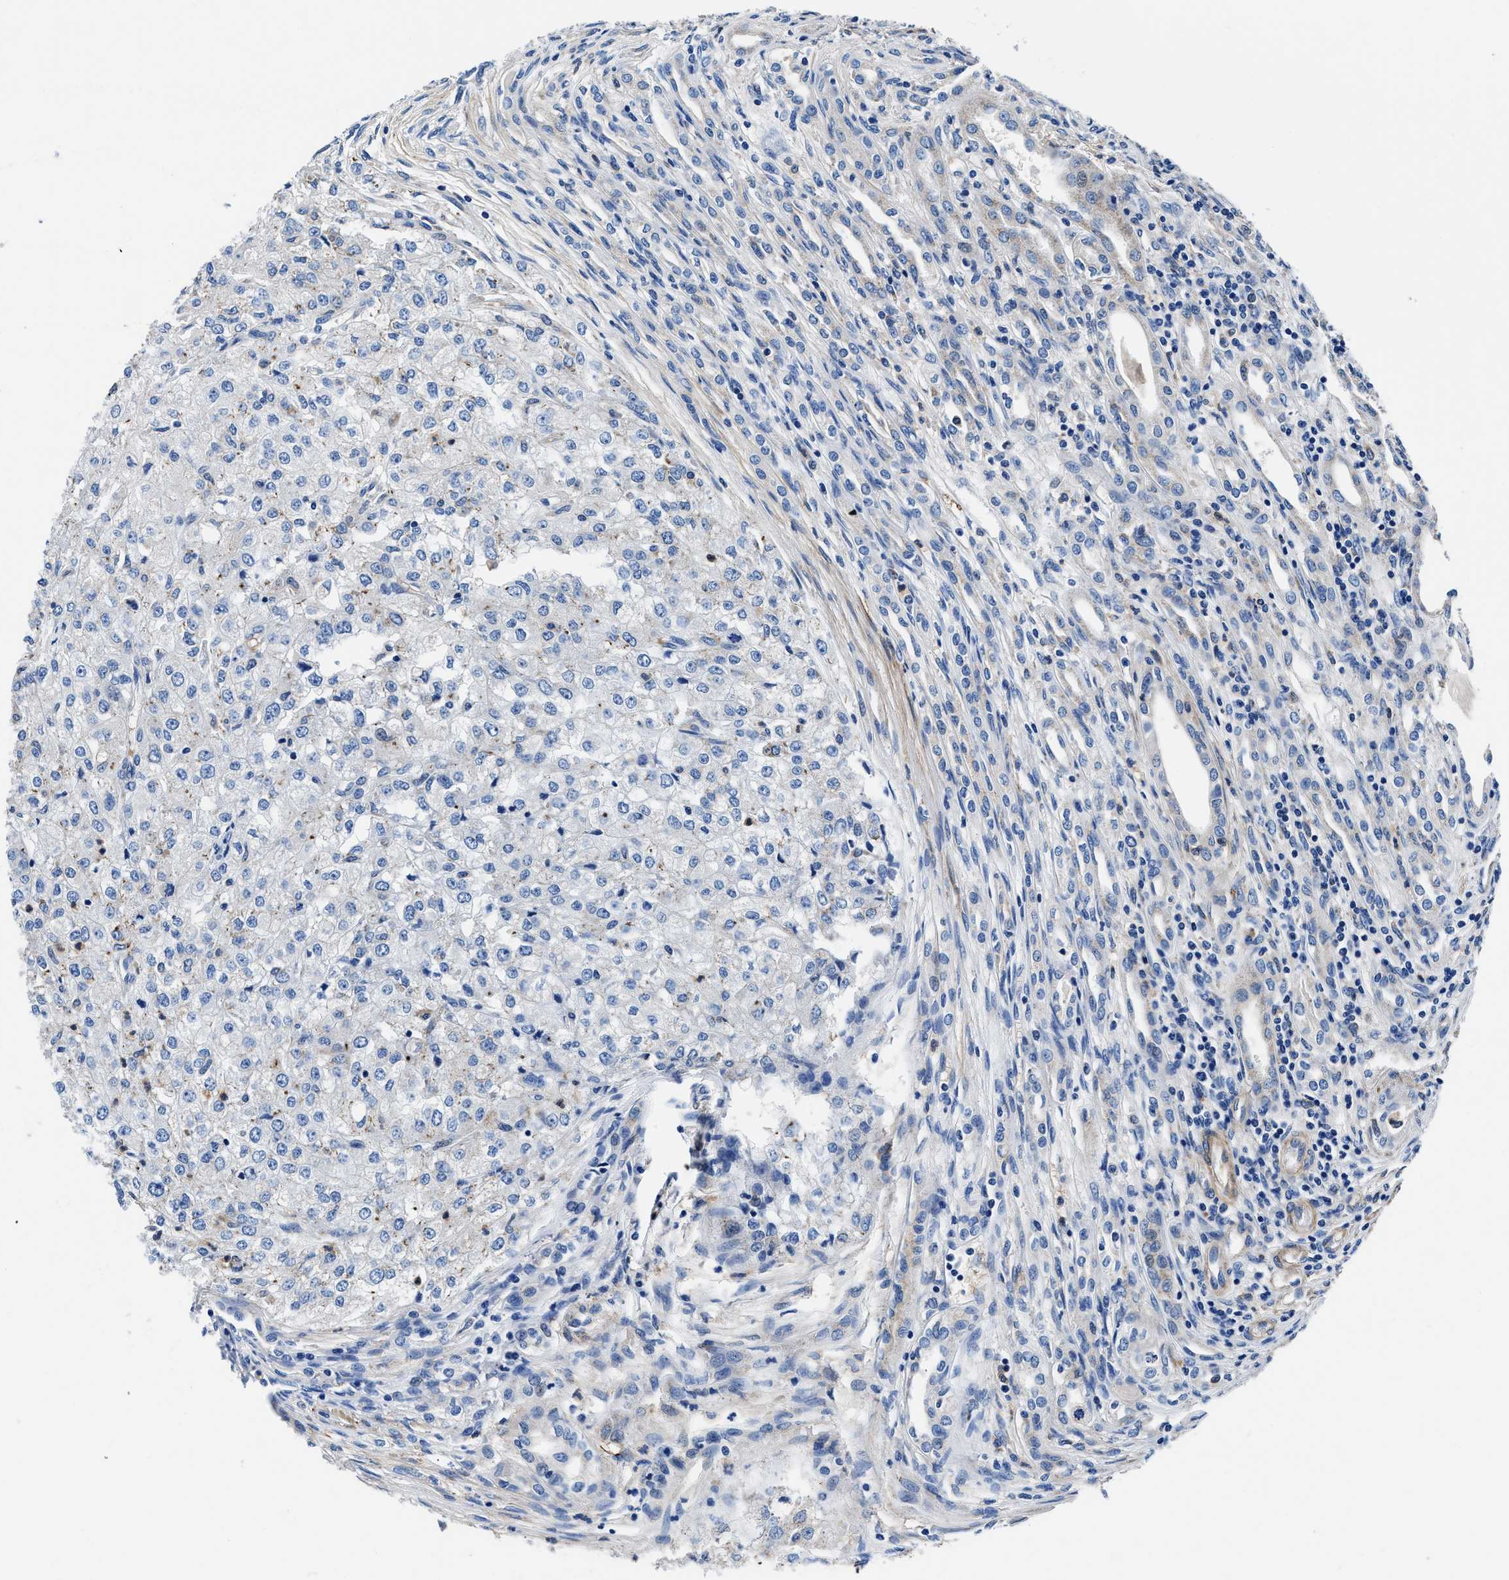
{"staining": {"intensity": "negative", "quantity": "none", "location": "none"}, "tissue": "renal cancer", "cell_type": "Tumor cells", "image_type": "cancer", "snomed": [{"axis": "morphology", "description": "Adenocarcinoma, NOS"}, {"axis": "topography", "description": "Kidney"}], "caption": "Micrograph shows no significant protein positivity in tumor cells of renal cancer (adenocarcinoma).", "gene": "NEU1", "patient": {"sex": "female", "age": 54}}